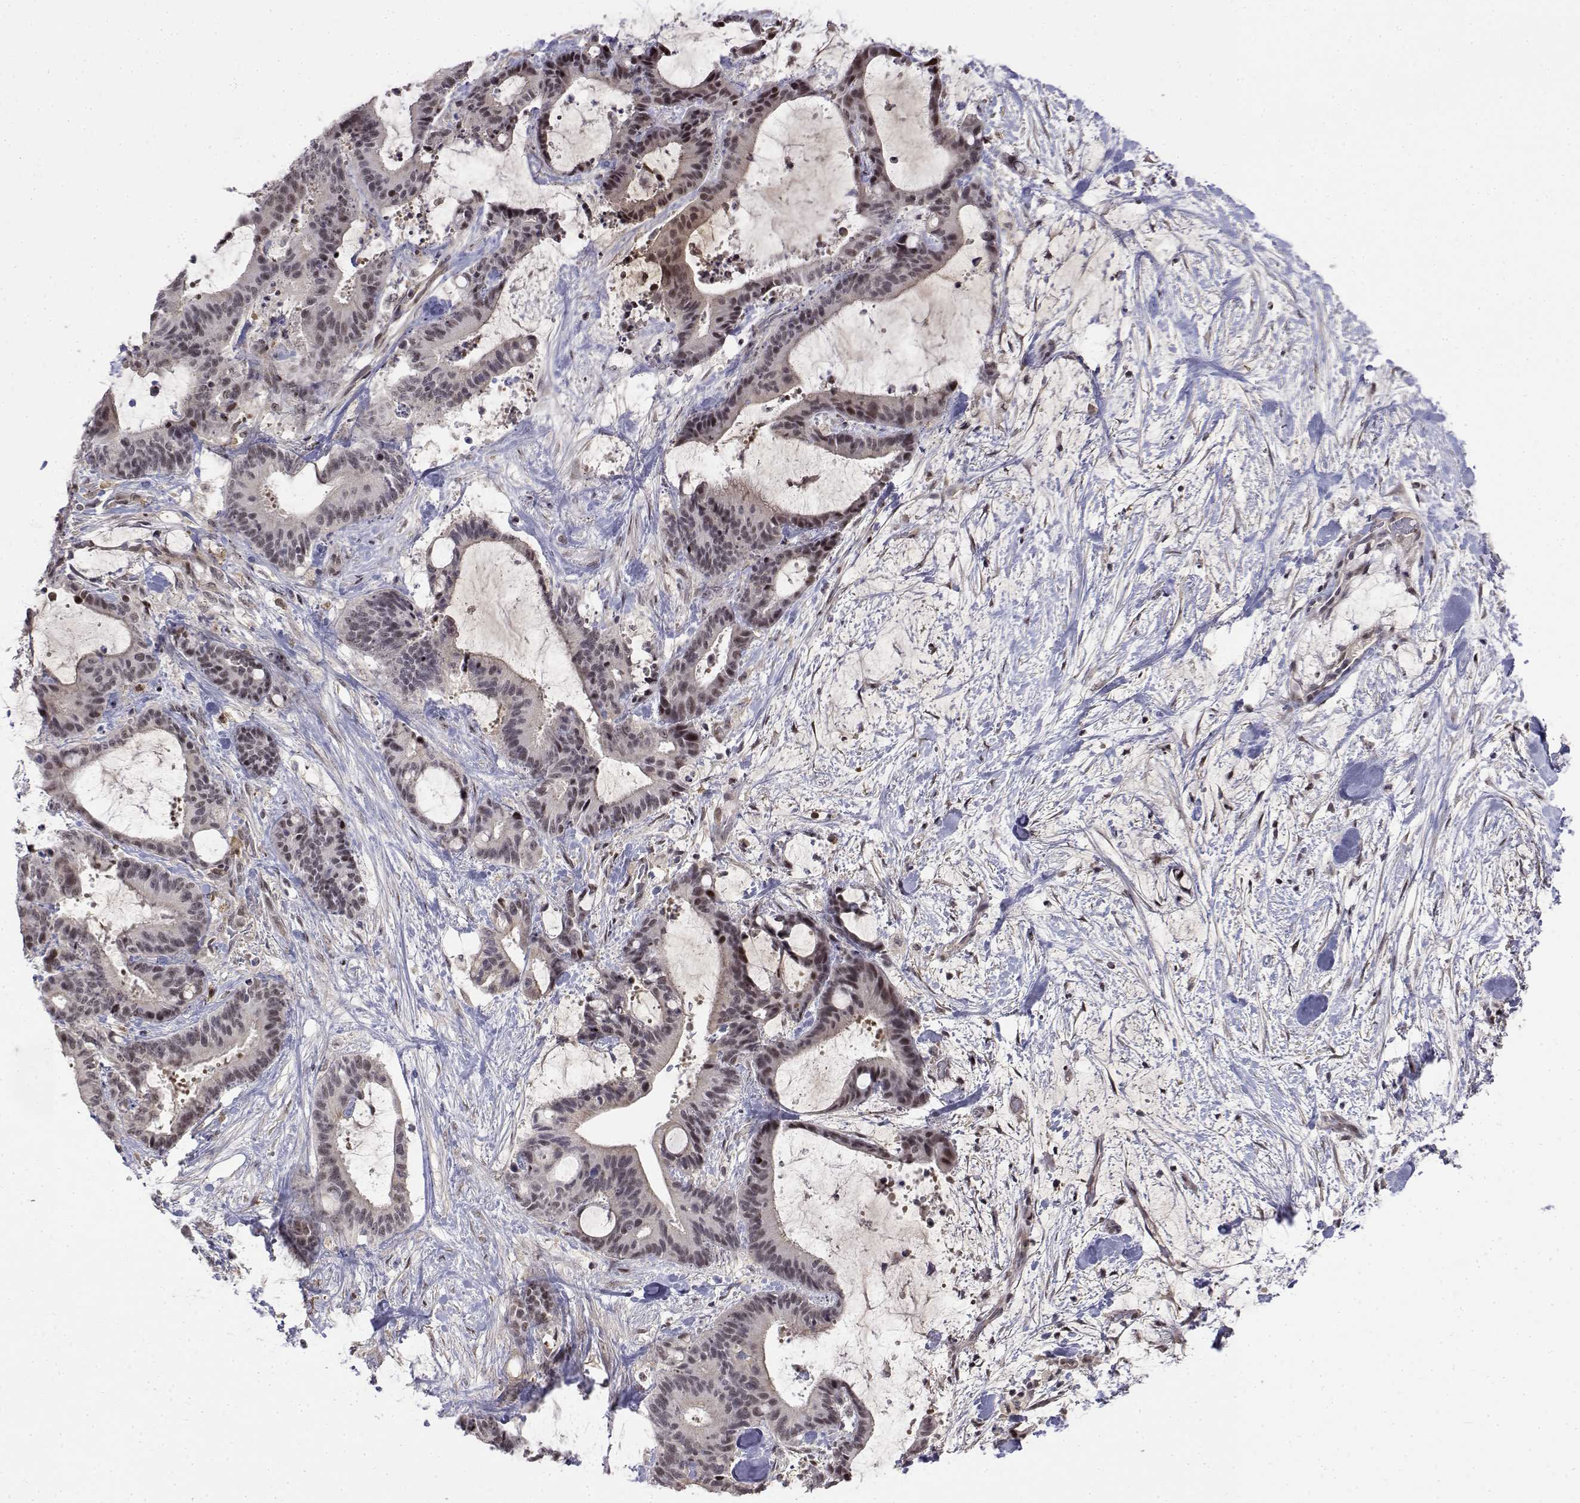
{"staining": {"intensity": "moderate", "quantity": "25%-75%", "location": "nuclear"}, "tissue": "liver cancer", "cell_type": "Tumor cells", "image_type": "cancer", "snomed": [{"axis": "morphology", "description": "Cholangiocarcinoma"}, {"axis": "topography", "description": "Liver"}], "caption": "Liver cancer (cholangiocarcinoma) stained with a brown dye reveals moderate nuclear positive positivity in approximately 25%-75% of tumor cells.", "gene": "ITGA7", "patient": {"sex": "female", "age": 73}}